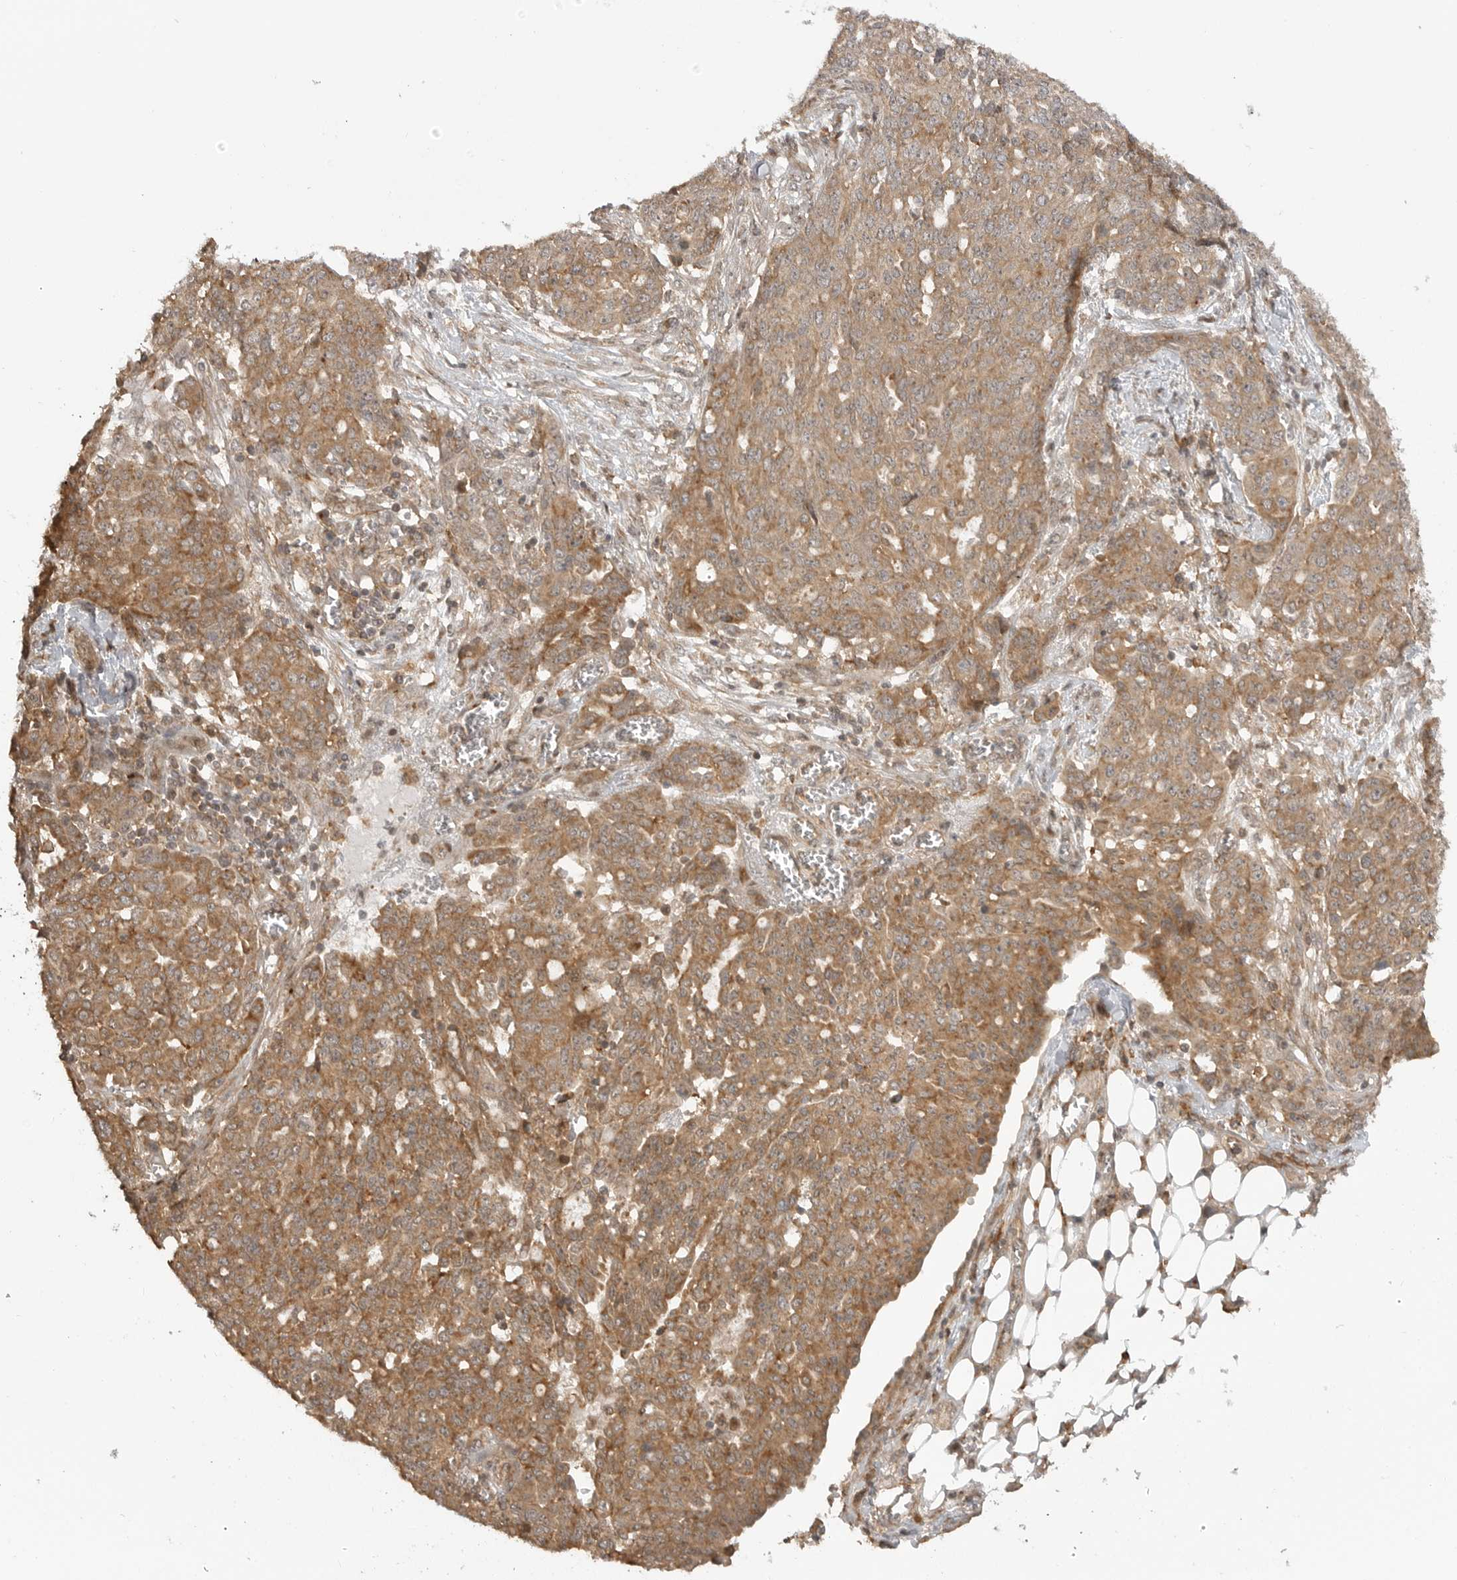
{"staining": {"intensity": "moderate", "quantity": ">75%", "location": "cytoplasmic/membranous"}, "tissue": "ovarian cancer", "cell_type": "Tumor cells", "image_type": "cancer", "snomed": [{"axis": "morphology", "description": "Cystadenocarcinoma, serous, NOS"}, {"axis": "topography", "description": "Soft tissue"}, {"axis": "topography", "description": "Ovary"}], "caption": "Ovarian cancer stained for a protein reveals moderate cytoplasmic/membranous positivity in tumor cells. (Stains: DAB (3,3'-diaminobenzidine) in brown, nuclei in blue, Microscopy: brightfield microscopy at high magnification).", "gene": "FAT3", "patient": {"sex": "female", "age": 57}}